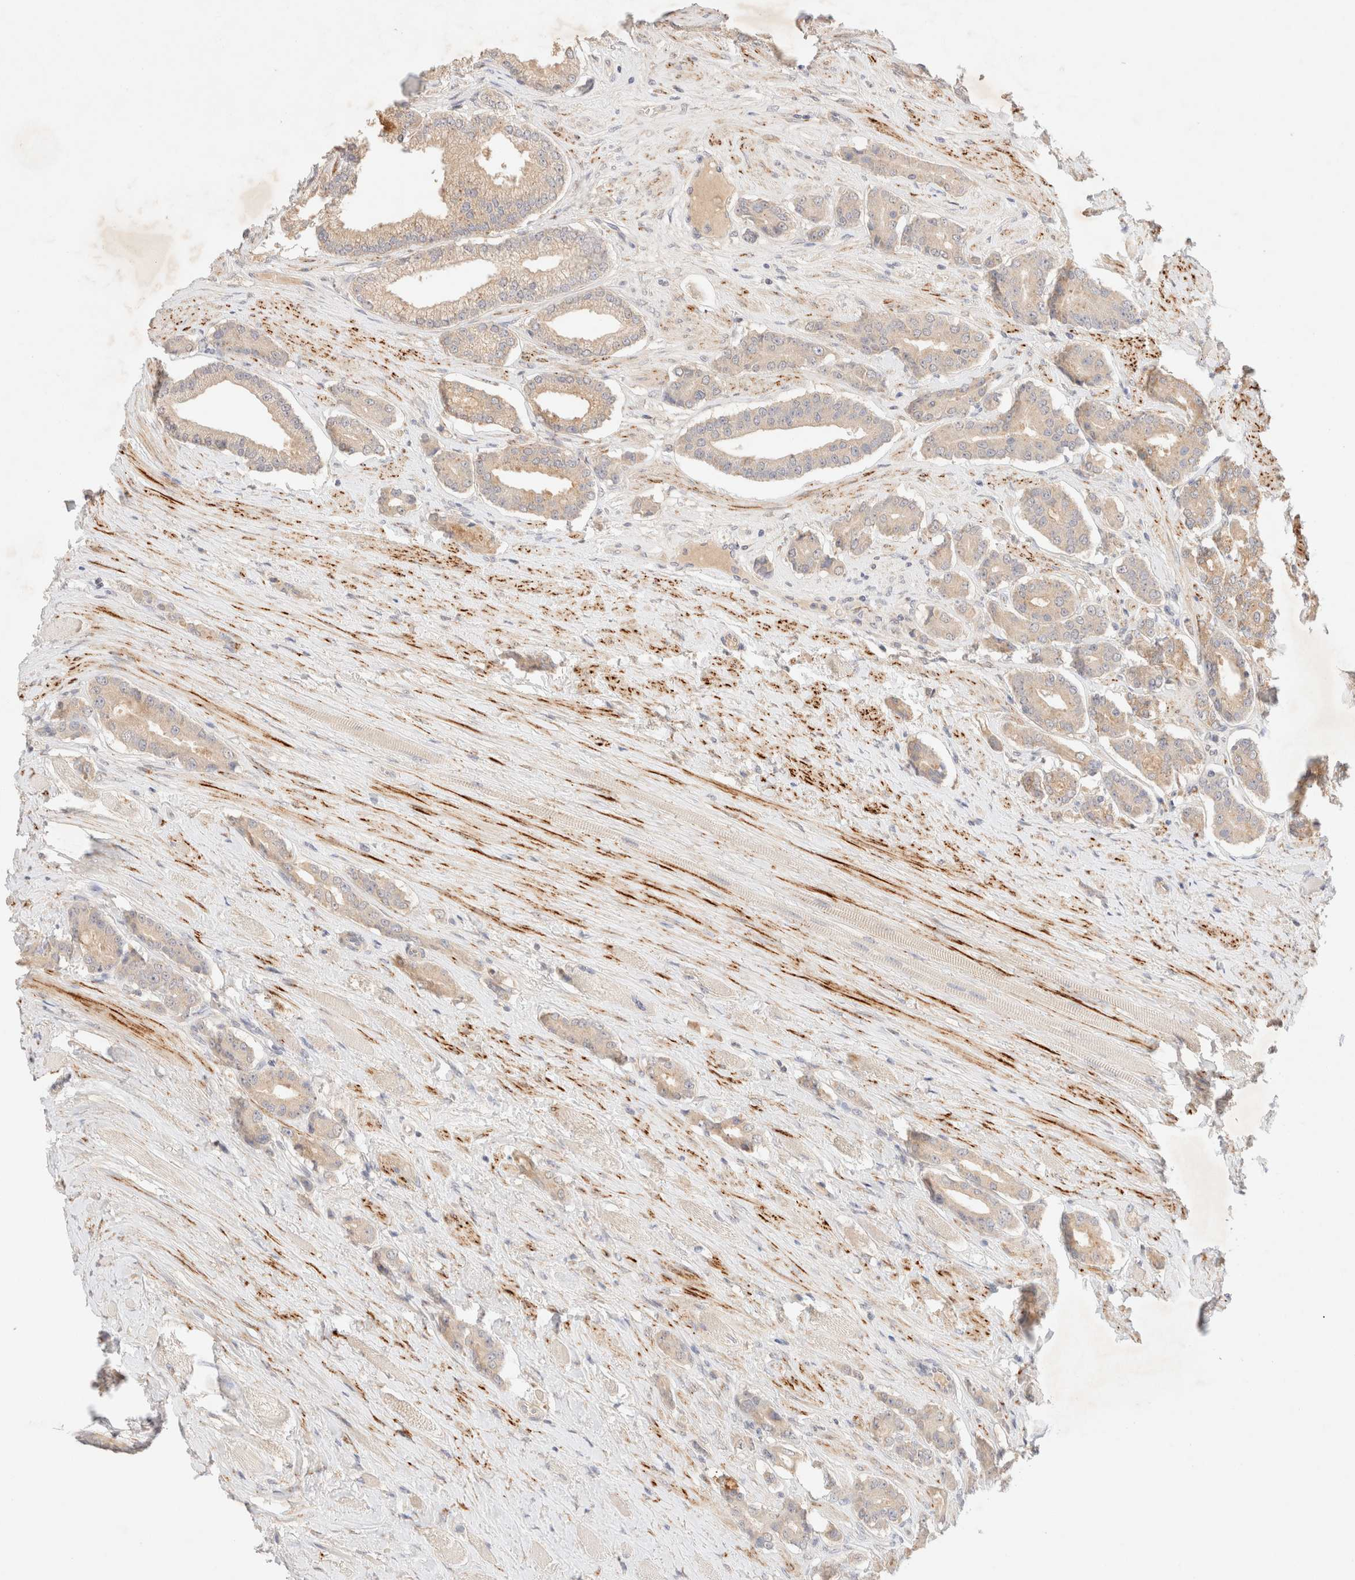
{"staining": {"intensity": "weak", "quantity": "25%-75%", "location": "cytoplasmic/membranous"}, "tissue": "prostate cancer", "cell_type": "Tumor cells", "image_type": "cancer", "snomed": [{"axis": "morphology", "description": "Adenocarcinoma, High grade"}, {"axis": "topography", "description": "Prostate"}], "caption": "About 25%-75% of tumor cells in prostate cancer (high-grade adenocarcinoma) display weak cytoplasmic/membranous protein positivity as visualized by brown immunohistochemical staining.", "gene": "SNTB1", "patient": {"sex": "male", "age": 71}}